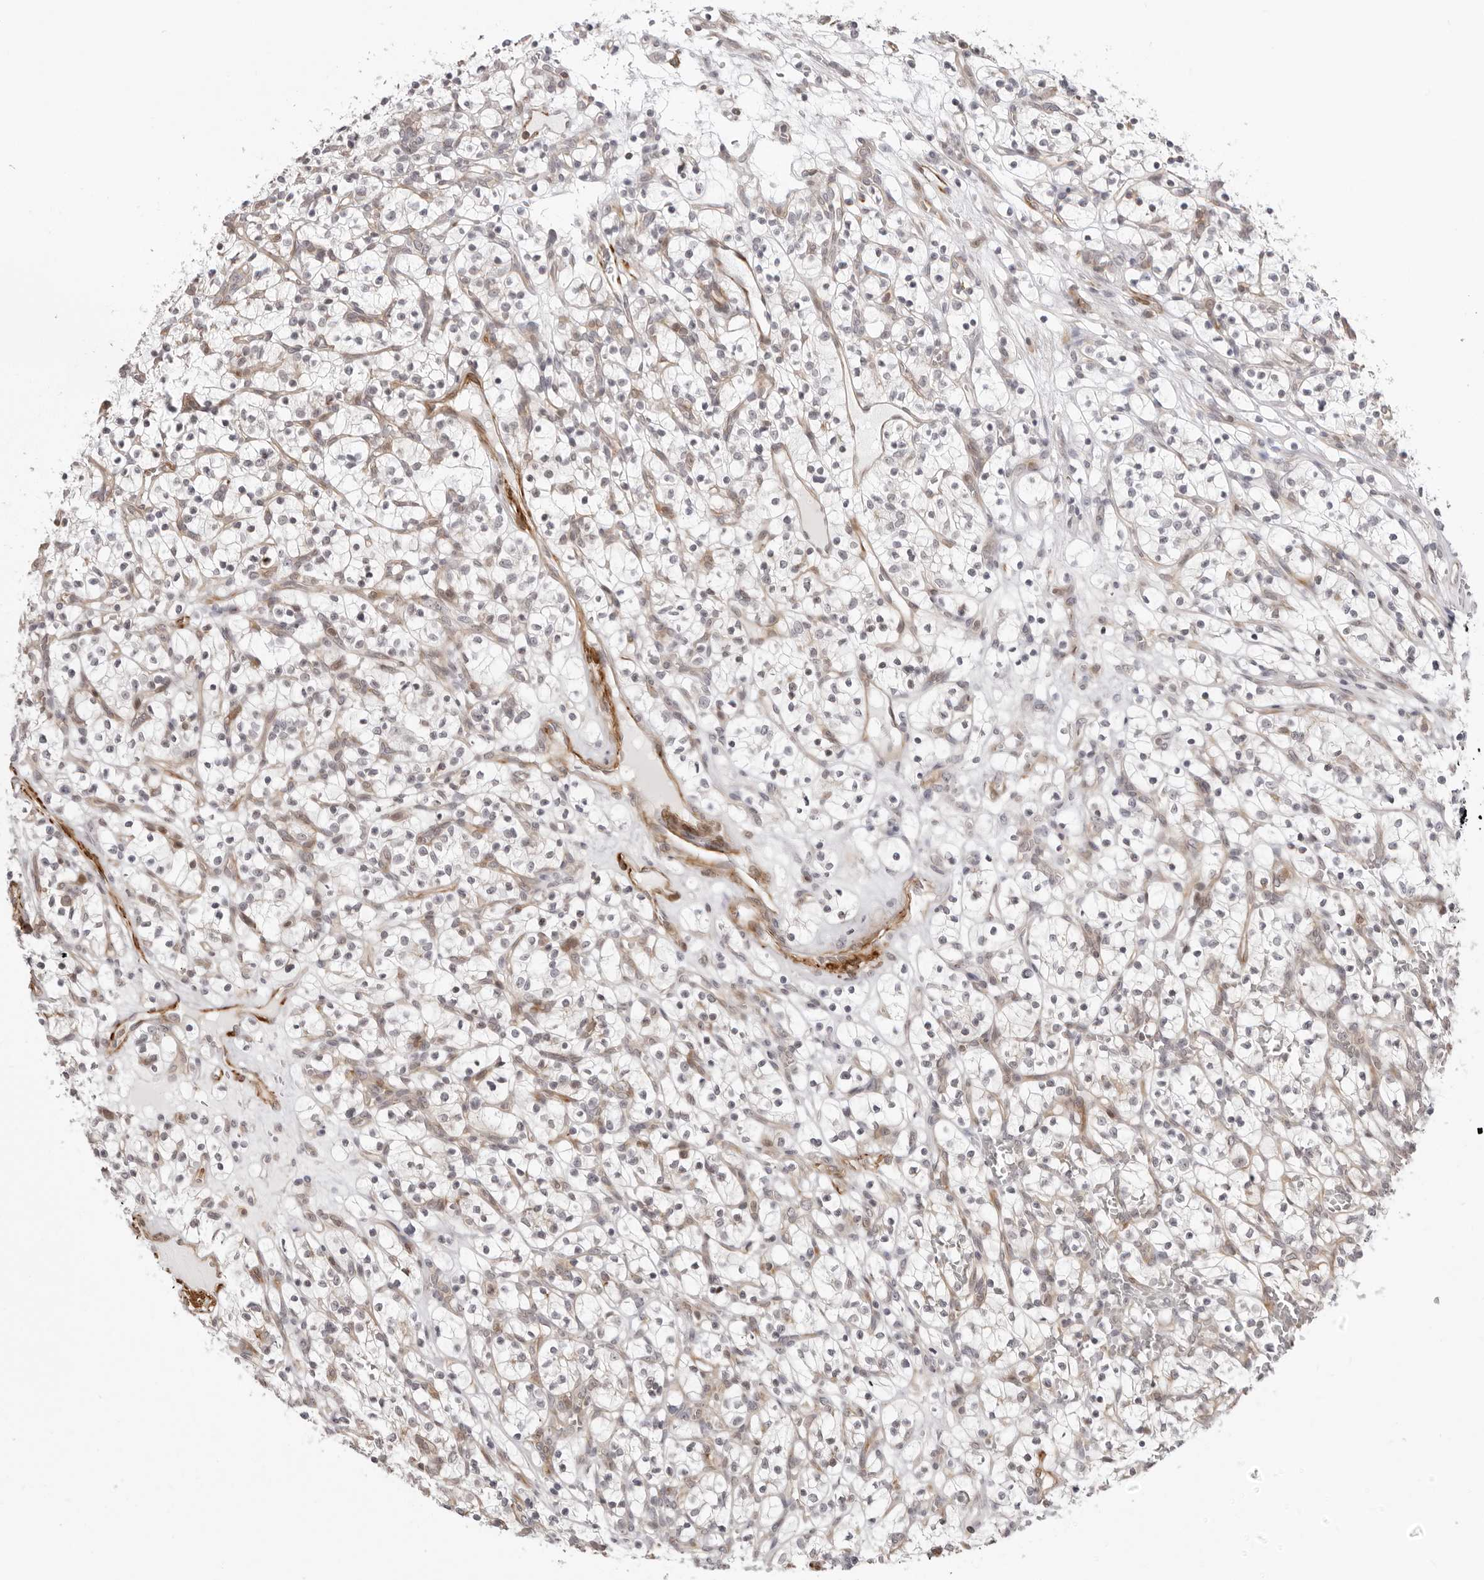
{"staining": {"intensity": "negative", "quantity": "none", "location": "none"}, "tissue": "renal cancer", "cell_type": "Tumor cells", "image_type": "cancer", "snomed": [{"axis": "morphology", "description": "Adenocarcinoma, NOS"}, {"axis": "topography", "description": "Kidney"}], "caption": "A high-resolution image shows IHC staining of adenocarcinoma (renal), which reveals no significant expression in tumor cells.", "gene": "UNK", "patient": {"sex": "female", "age": 57}}